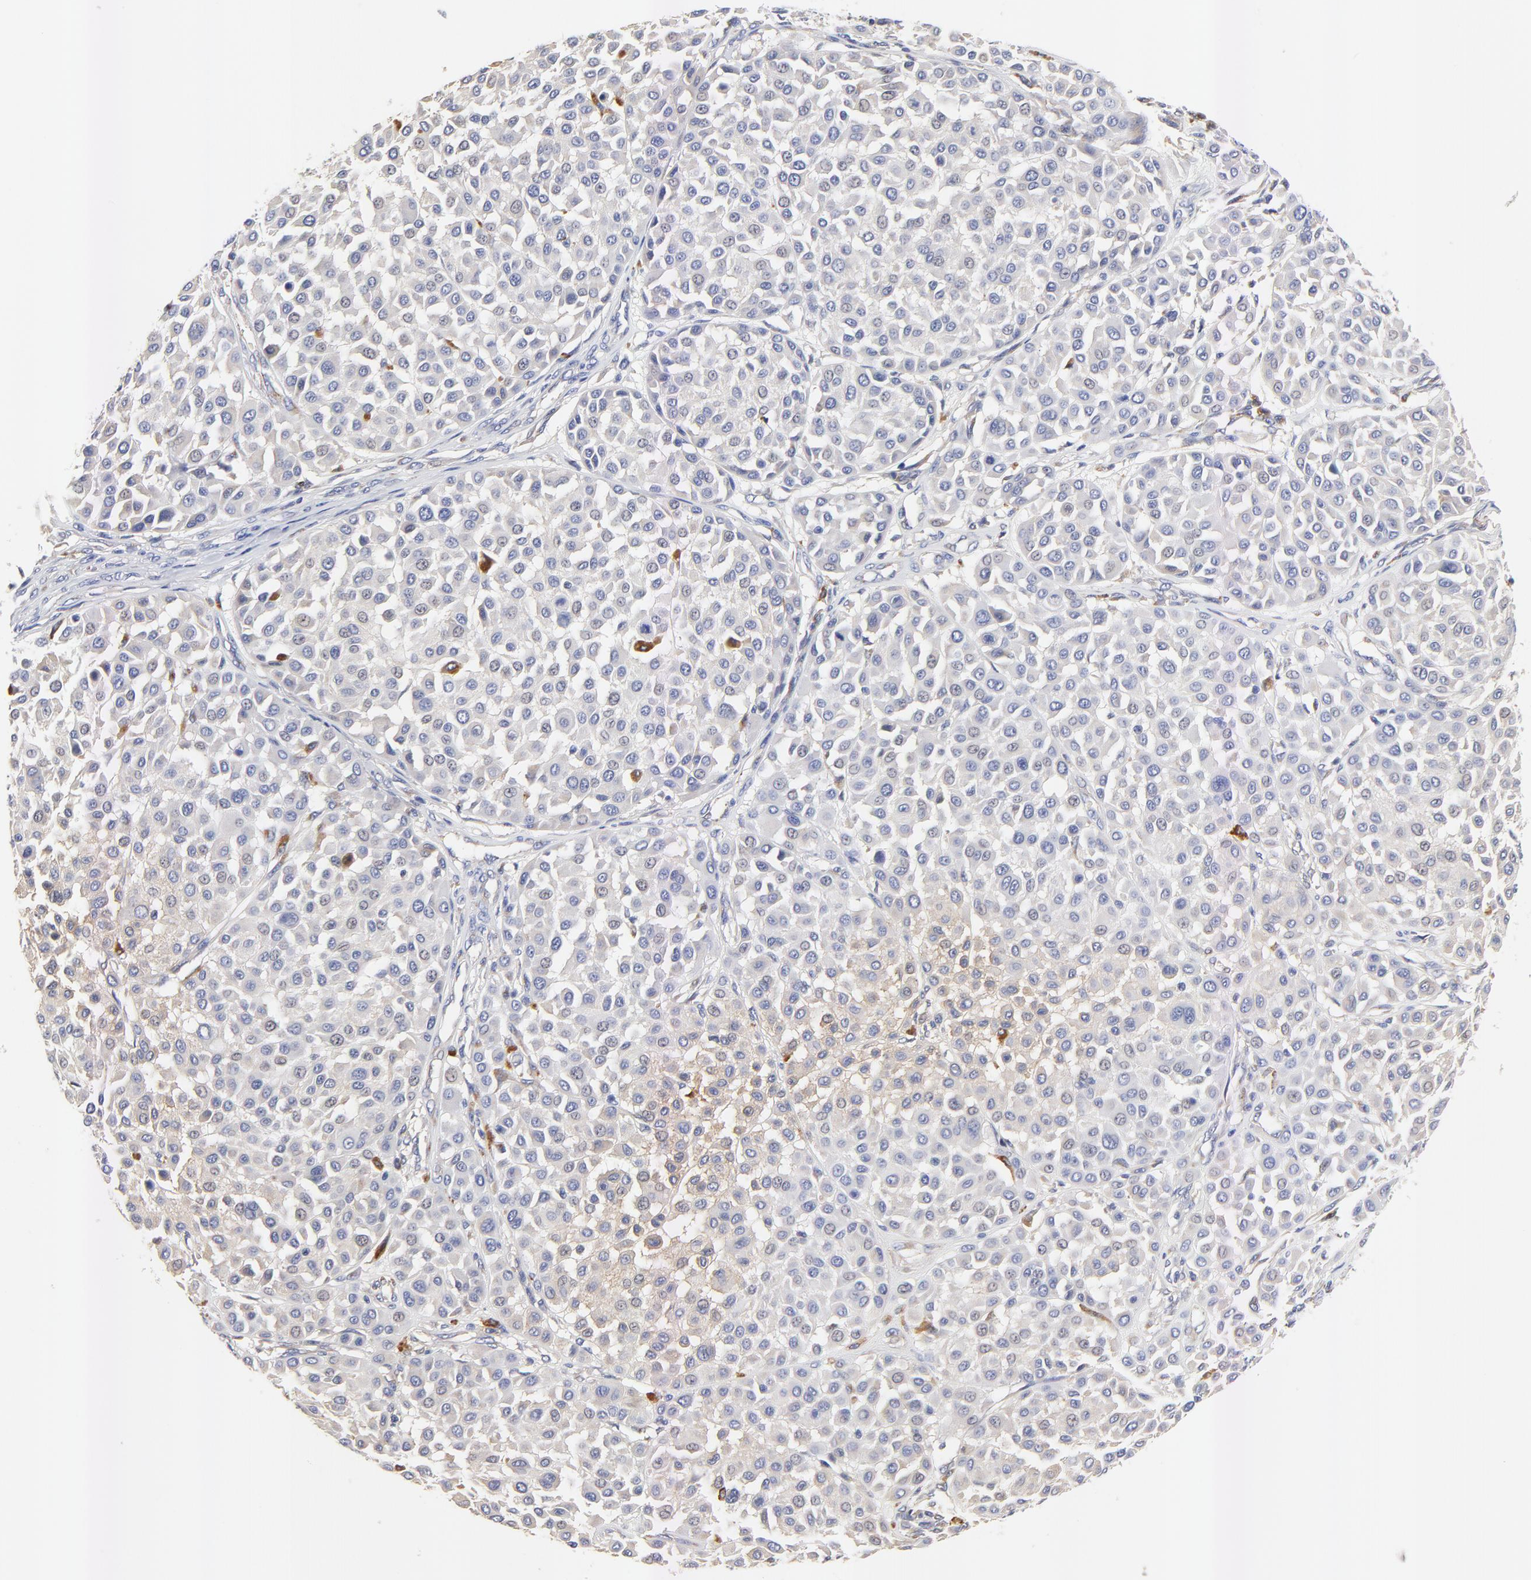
{"staining": {"intensity": "weak", "quantity": "<25%", "location": "cytoplasmic/membranous"}, "tissue": "melanoma", "cell_type": "Tumor cells", "image_type": "cancer", "snomed": [{"axis": "morphology", "description": "Malignant melanoma, Metastatic site"}, {"axis": "topography", "description": "Soft tissue"}], "caption": "High magnification brightfield microscopy of malignant melanoma (metastatic site) stained with DAB (3,3'-diaminobenzidine) (brown) and counterstained with hematoxylin (blue): tumor cells show no significant positivity.", "gene": "FBXL2", "patient": {"sex": "male", "age": 41}}